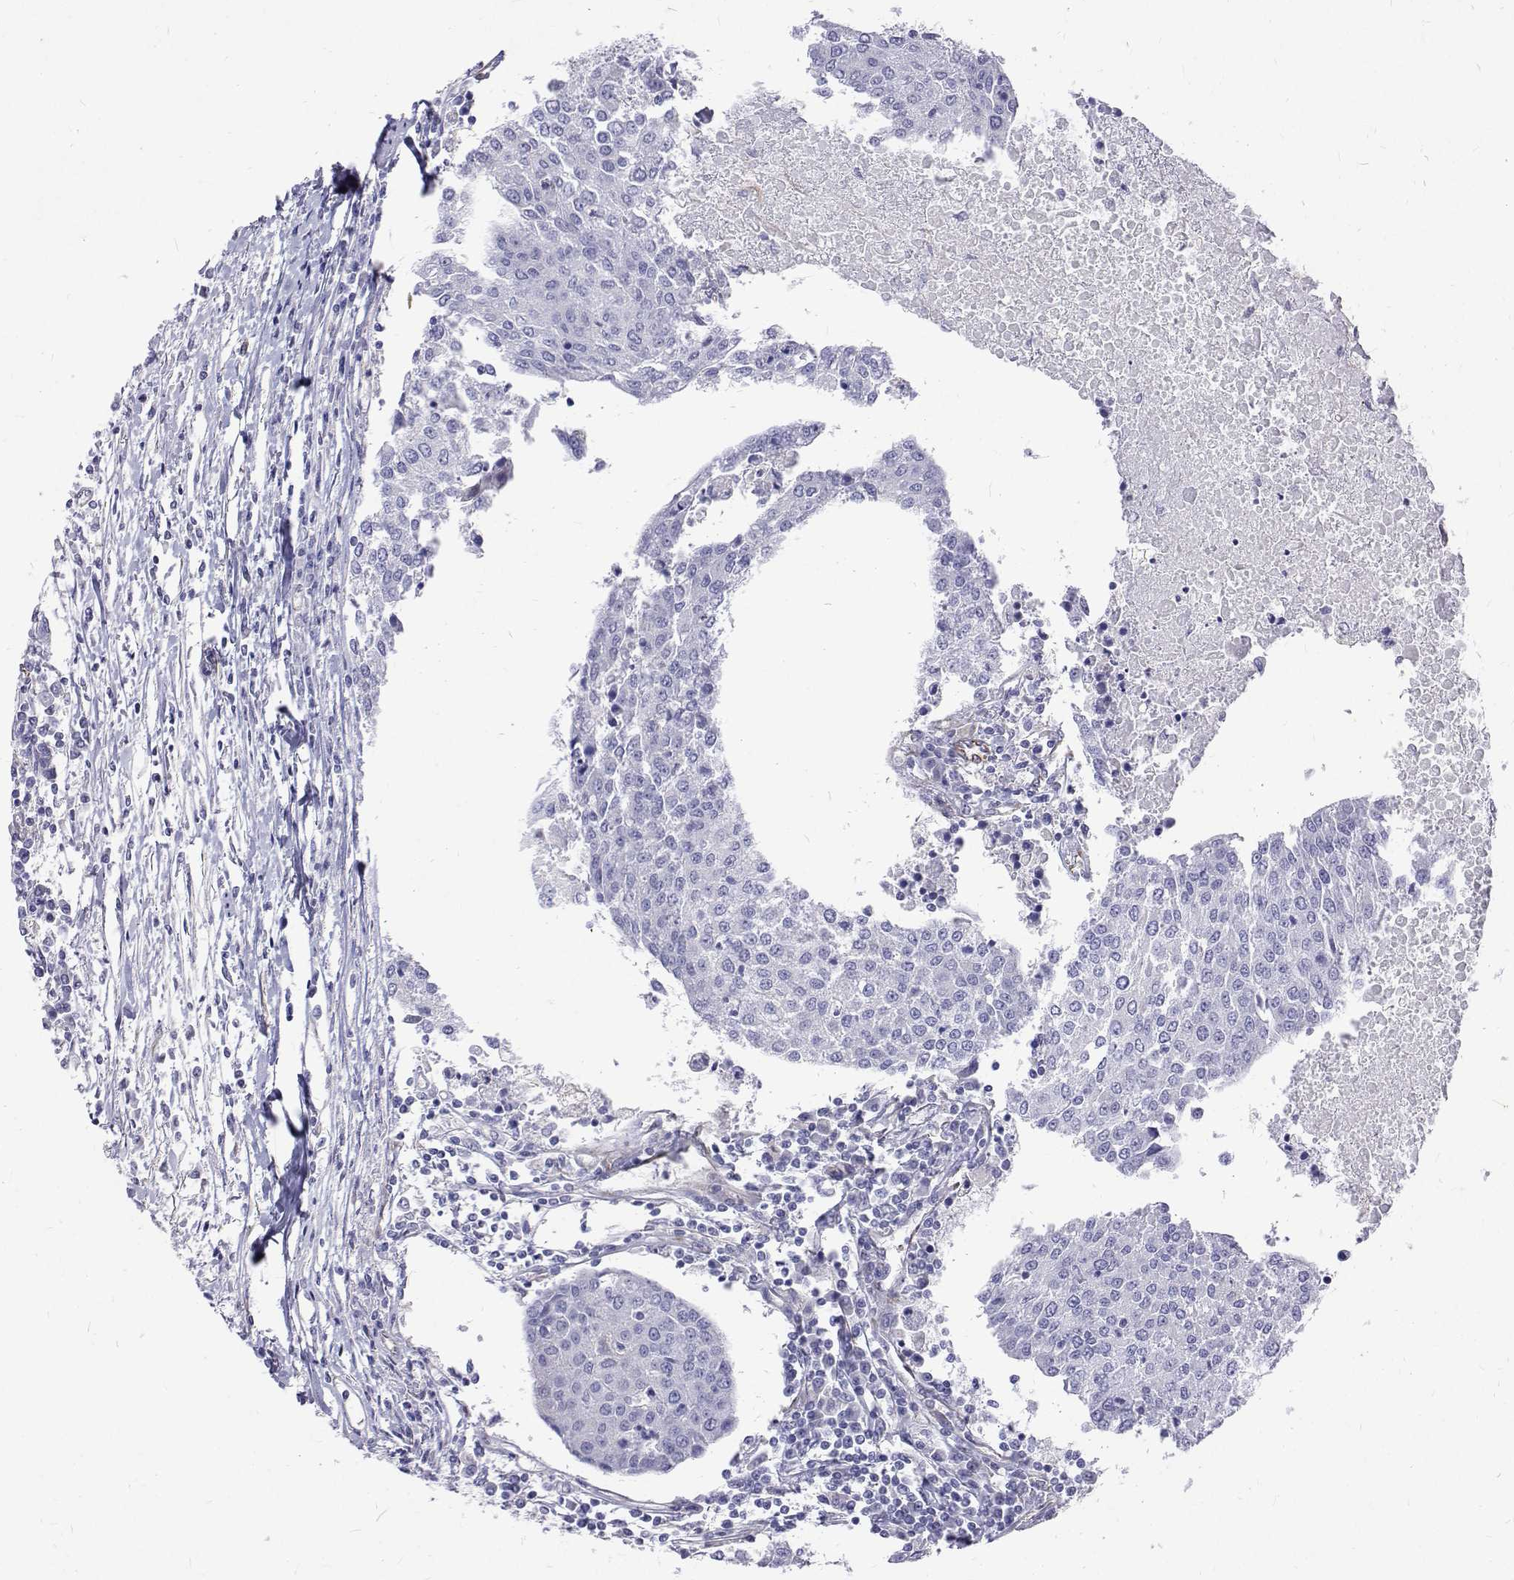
{"staining": {"intensity": "negative", "quantity": "none", "location": "none"}, "tissue": "urothelial cancer", "cell_type": "Tumor cells", "image_type": "cancer", "snomed": [{"axis": "morphology", "description": "Urothelial carcinoma, High grade"}, {"axis": "topography", "description": "Urinary bladder"}], "caption": "Tumor cells are negative for protein expression in human urothelial cancer. (Stains: DAB (3,3'-diaminobenzidine) immunohistochemistry with hematoxylin counter stain, Microscopy: brightfield microscopy at high magnification).", "gene": "OPRPN", "patient": {"sex": "female", "age": 85}}